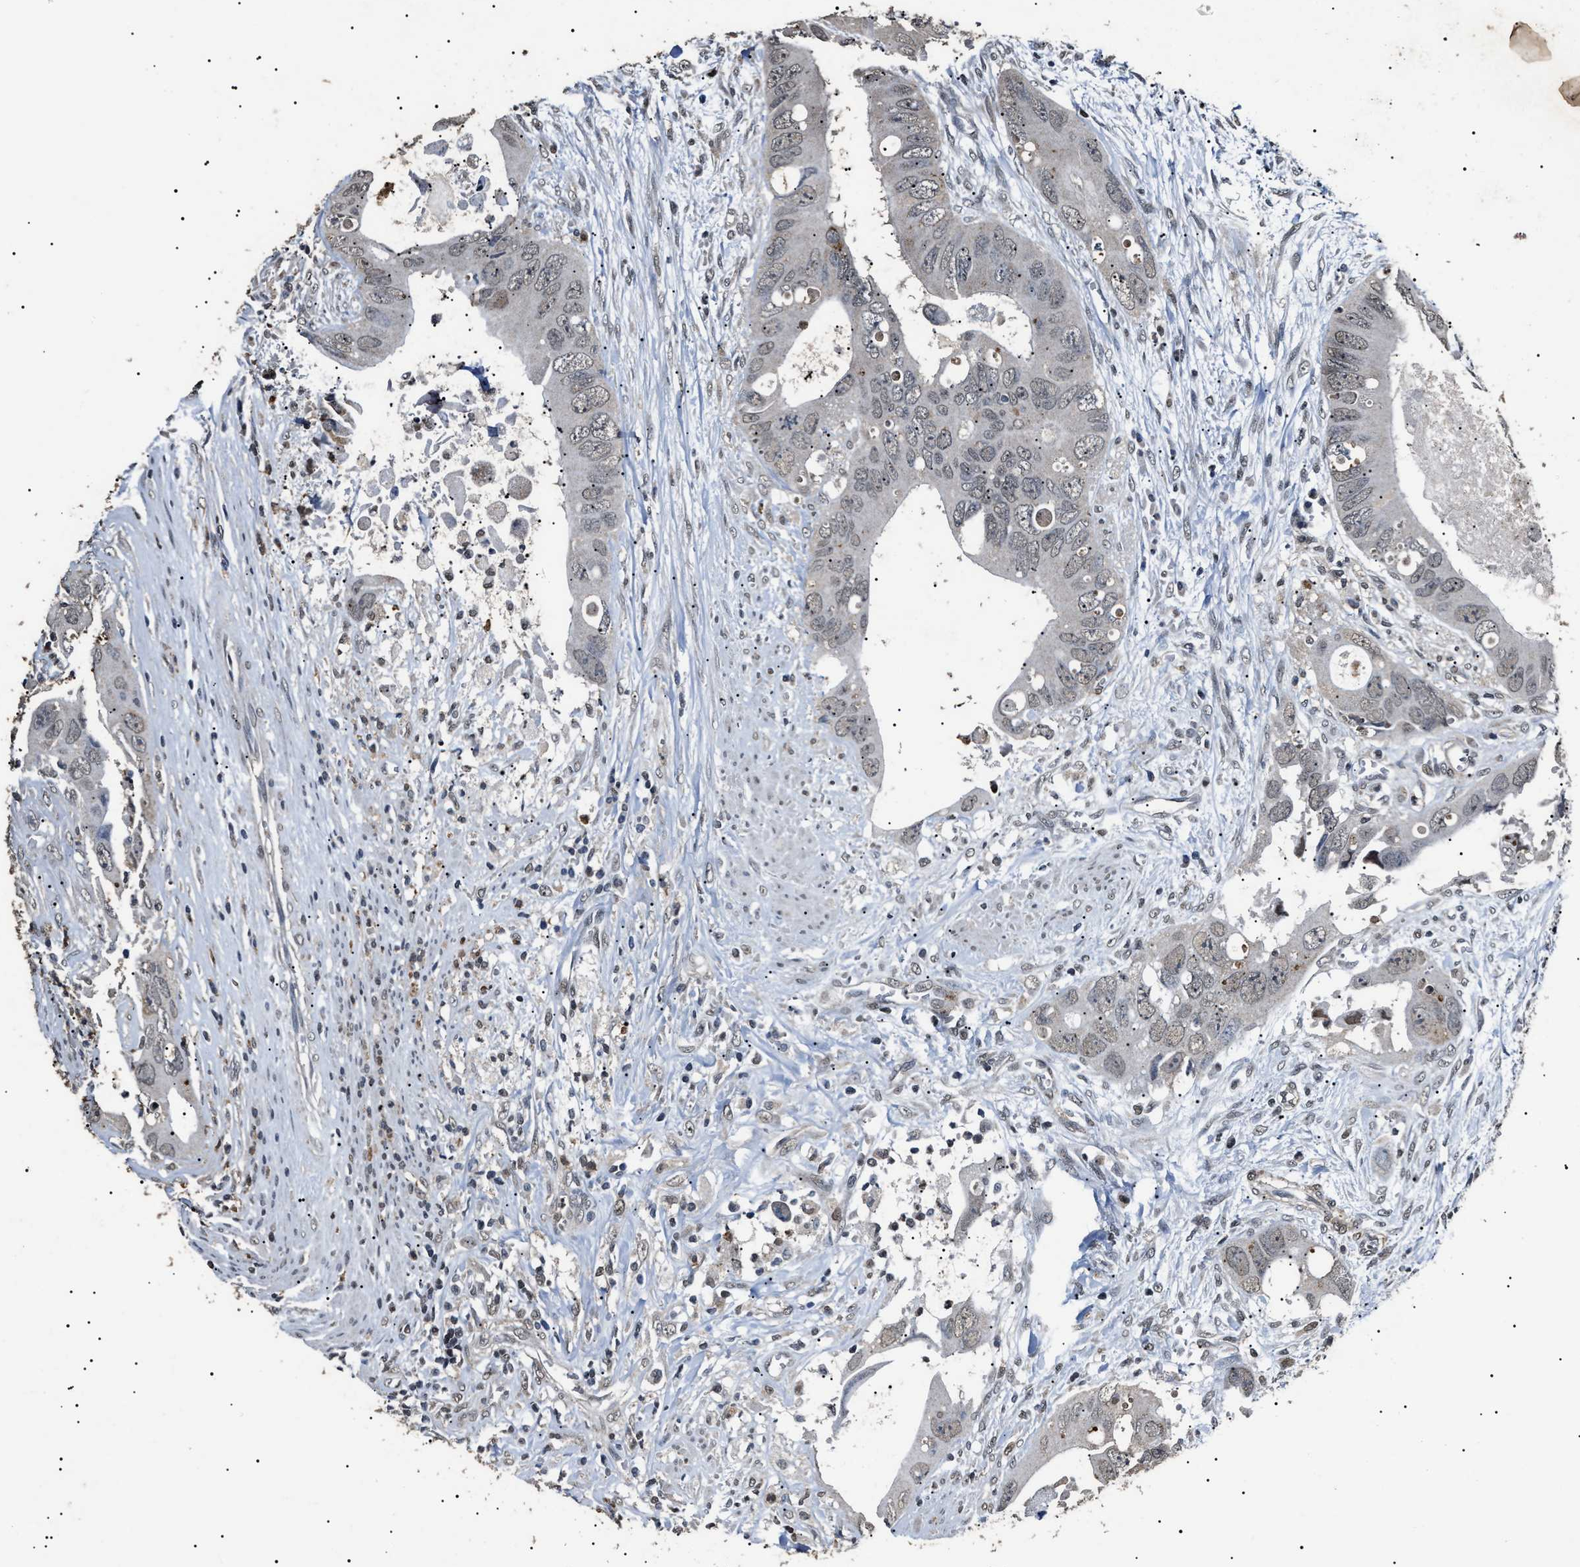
{"staining": {"intensity": "weak", "quantity": ">75%", "location": "nuclear"}, "tissue": "colorectal cancer", "cell_type": "Tumor cells", "image_type": "cancer", "snomed": [{"axis": "morphology", "description": "Adenocarcinoma, NOS"}, {"axis": "topography", "description": "Rectum"}], "caption": "Colorectal cancer tissue shows weak nuclear expression in approximately >75% of tumor cells, visualized by immunohistochemistry.", "gene": "ANP32E", "patient": {"sex": "male", "age": 70}}